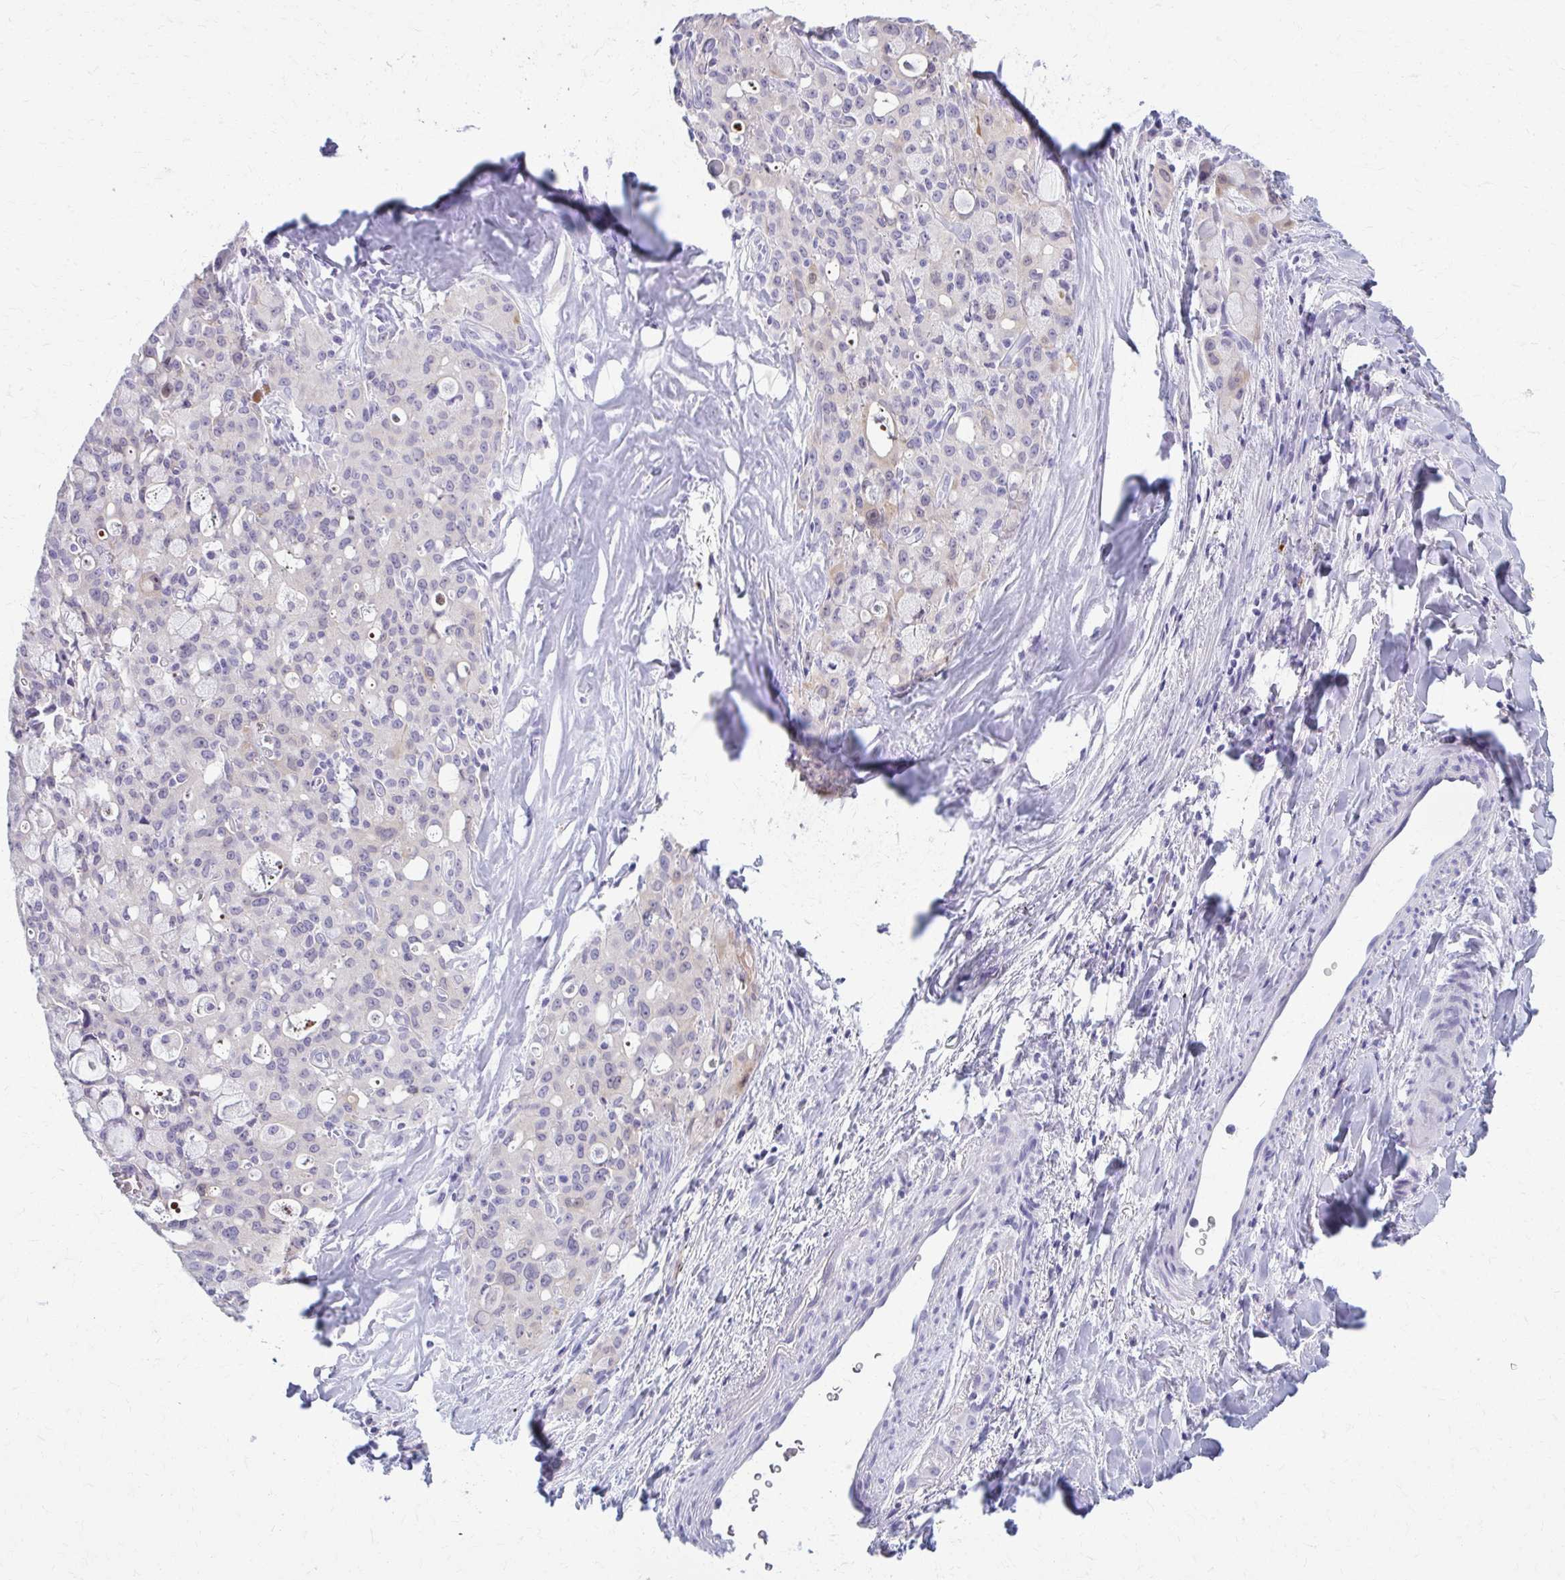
{"staining": {"intensity": "weak", "quantity": "<25%", "location": "cytoplasmic/membranous"}, "tissue": "lung cancer", "cell_type": "Tumor cells", "image_type": "cancer", "snomed": [{"axis": "morphology", "description": "Adenocarcinoma, NOS"}, {"axis": "topography", "description": "Lung"}], "caption": "Tumor cells are negative for protein expression in human lung cancer.", "gene": "OR4M1", "patient": {"sex": "female", "age": 44}}